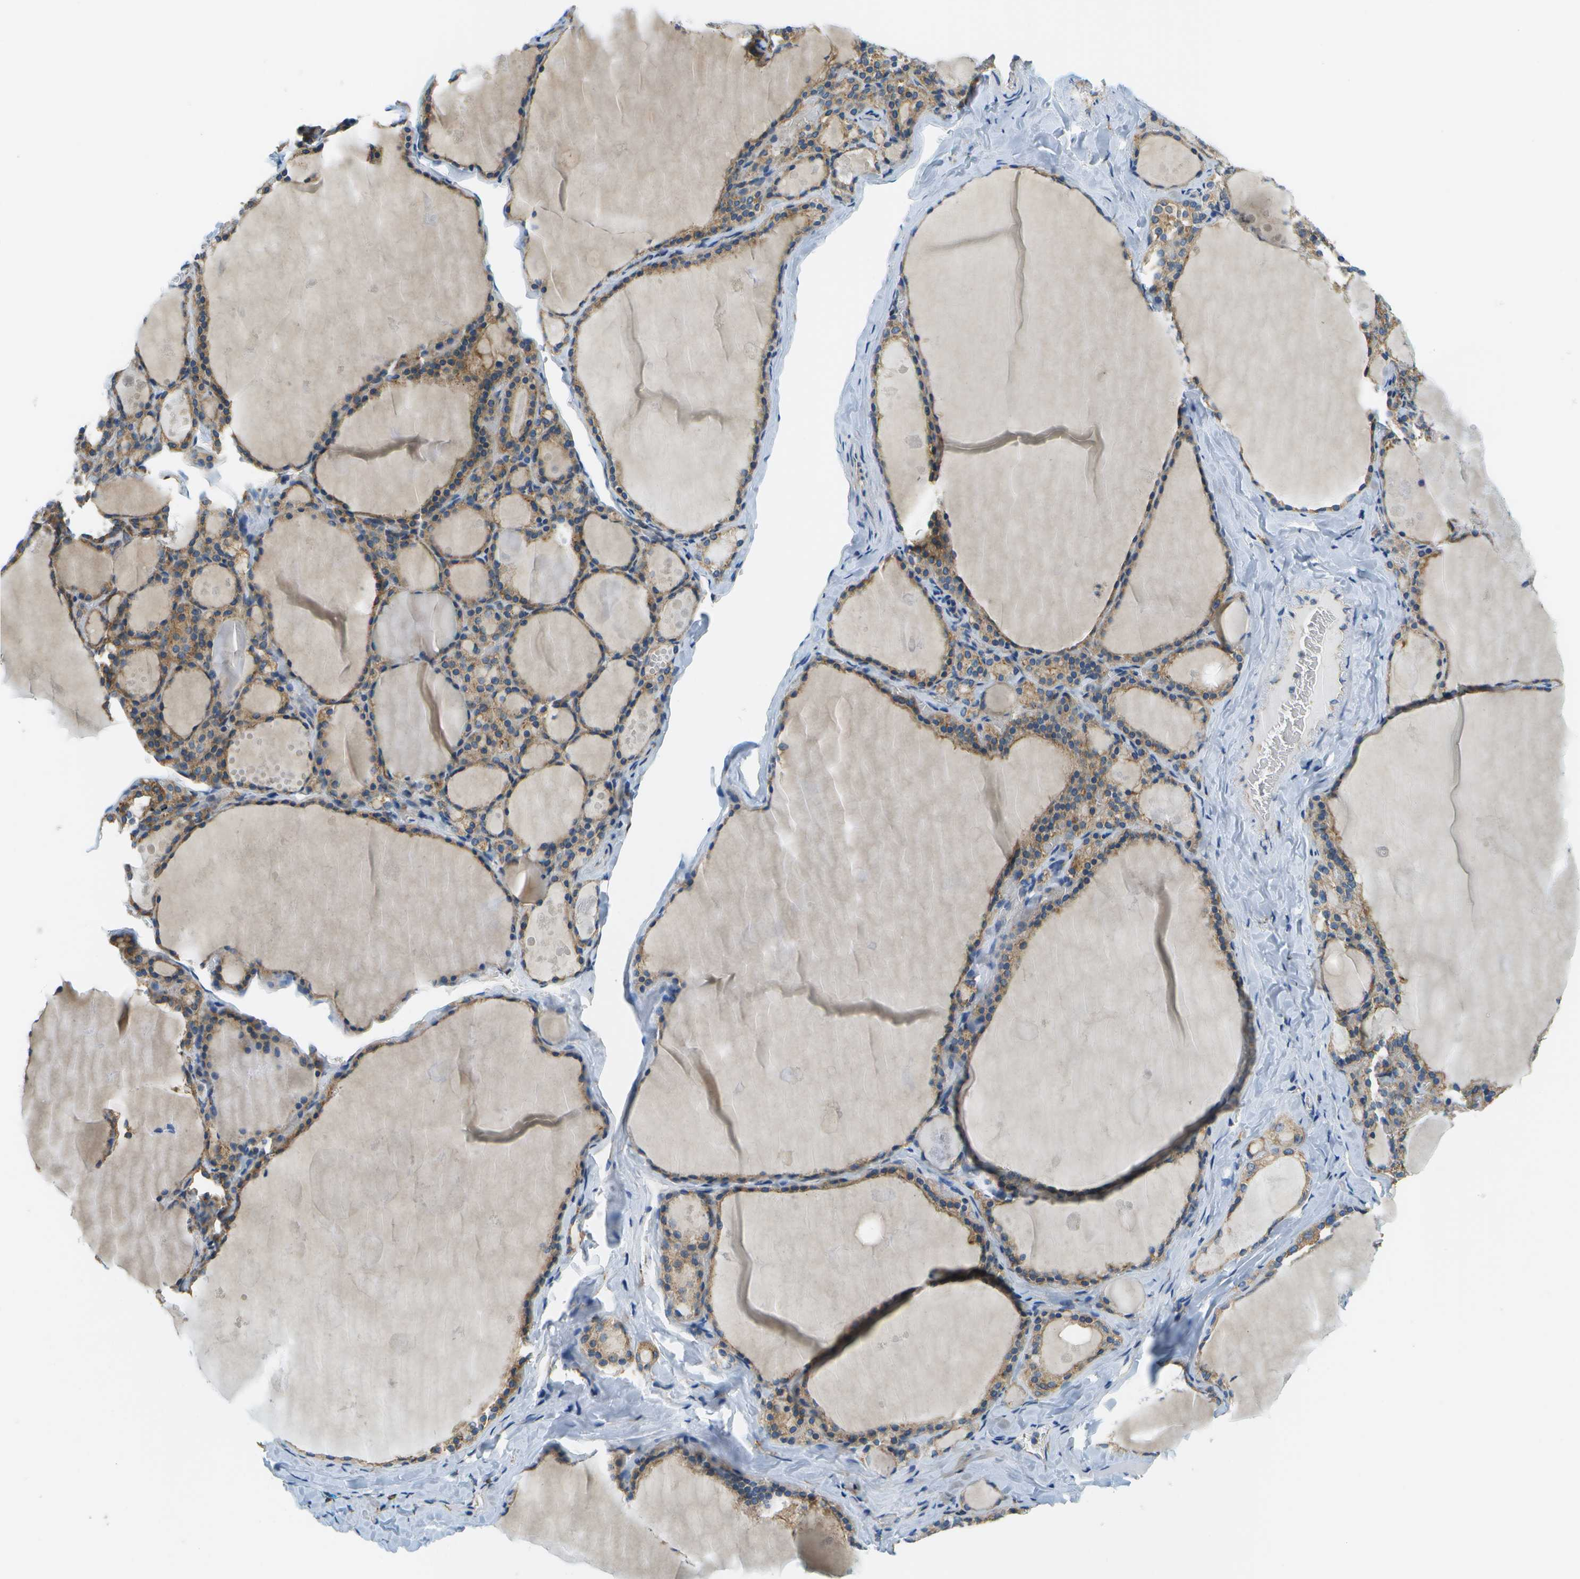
{"staining": {"intensity": "moderate", "quantity": ">75%", "location": "cytoplasmic/membranous"}, "tissue": "thyroid gland", "cell_type": "Glandular cells", "image_type": "normal", "snomed": [{"axis": "morphology", "description": "Normal tissue, NOS"}, {"axis": "topography", "description": "Thyroid gland"}], "caption": "This photomicrograph displays immunohistochemistry staining of unremarkable human thyroid gland, with medium moderate cytoplasmic/membranous staining in about >75% of glandular cells.", "gene": "CLTC", "patient": {"sex": "male", "age": 56}}